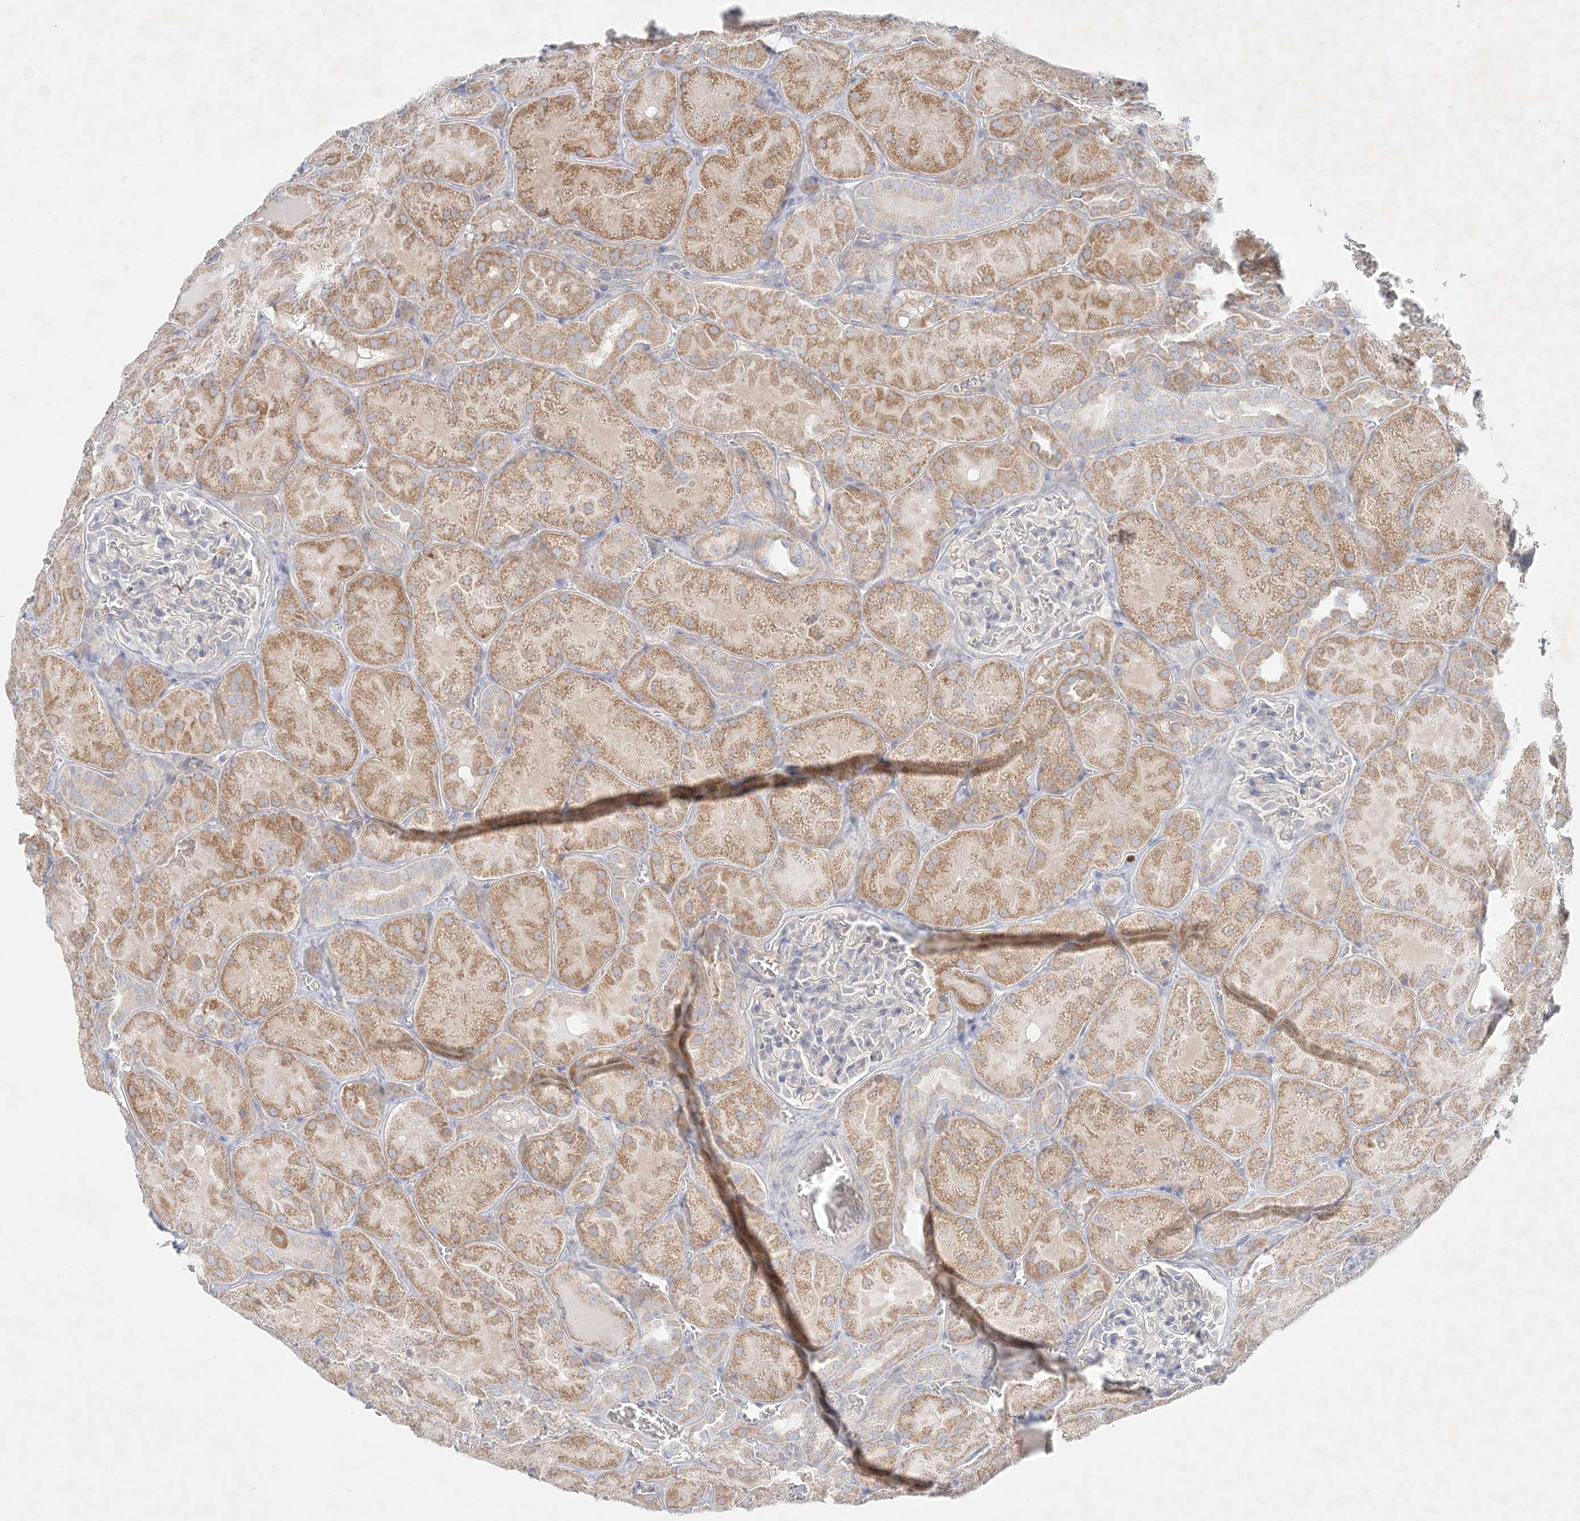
{"staining": {"intensity": "negative", "quantity": "none", "location": "none"}, "tissue": "kidney", "cell_type": "Cells in glomeruli", "image_type": "normal", "snomed": [{"axis": "morphology", "description": "Normal tissue, NOS"}, {"axis": "topography", "description": "Kidney"}], "caption": "This is a photomicrograph of immunohistochemistry (IHC) staining of benign kidney, which shows no staining in cells in glomeruli.", "gene": "STK11IP", "patient": {"sex": "male", "age": 28}}